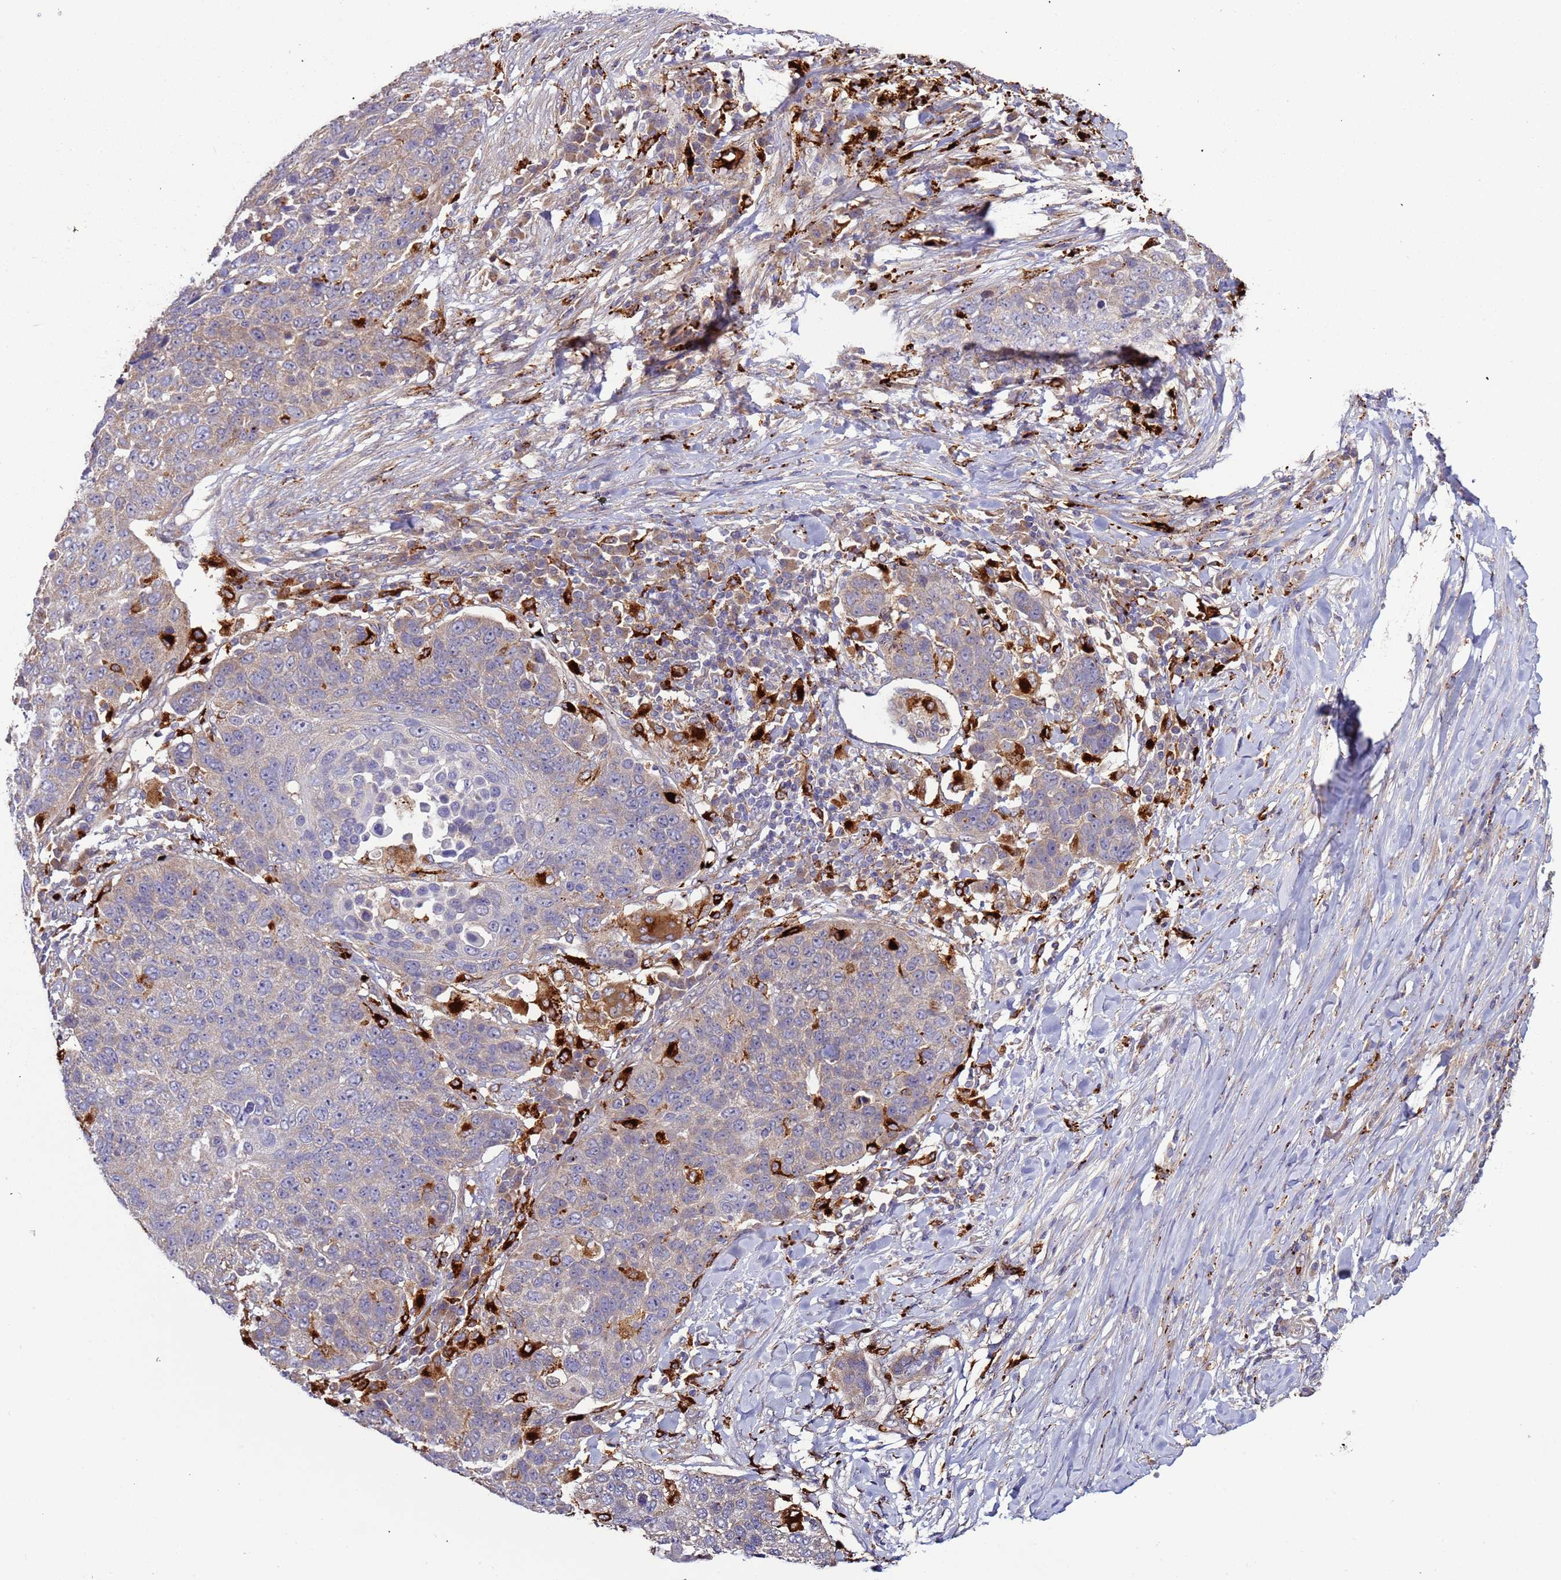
{"staining": {"intensity": "weak", "quantity": "<25%", "location": "cytoplasmic/membranous"}, "tissue": "lung cancer", "cell_type": "Tumor cells", "image_type": "cancer", "snomed": [{"axis": "morphology", "description": "Normal tissue, NOS"}, {"axis": "morphology", "description": "Squamous cell carcinoma, NOS"}, {"axis": "topography", "description": "Lymph node"}, {"axis": "topography", "description": "Lung"}], "caption": "A histopathology image of lung cancer (squamous cell carcinoma) stained for a protein exhibits no brown staining in tumor cells.", "gene": "VPS36", "patient": {"sex": "male", "age": 66}}